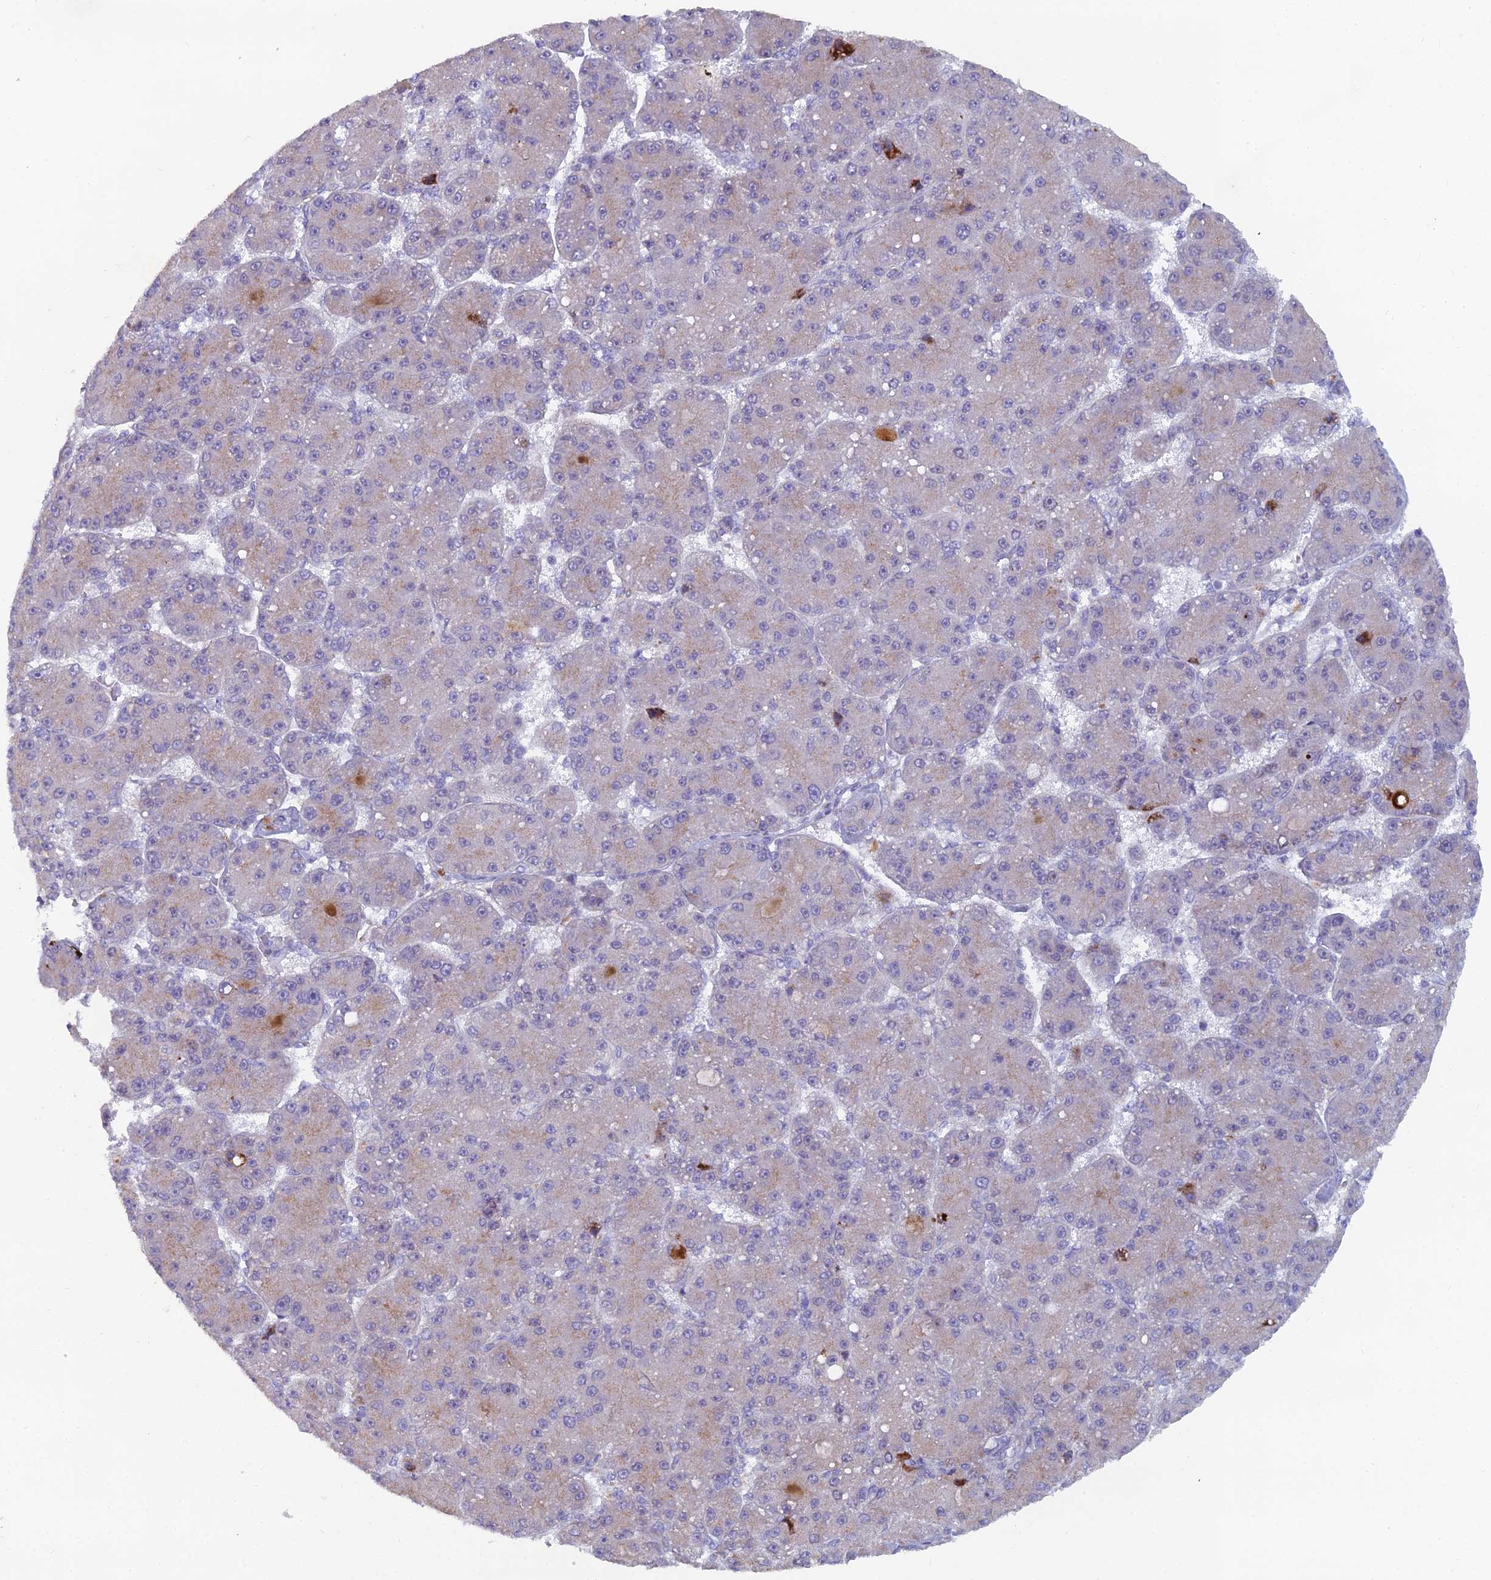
{"staining": {"intensity": "weak", "quantity": "<25%", "location": "cytoplasmic/membranous"}, "tissue": "liver cancer", "cell_type": "Tumor cells", "image_type": "cancer", "snomed": [{"axis": "morphology", "description": "Carcinoma, Hepatocellular, NOS"}, {"axis": "topography", "description": "Liver"}], "caption": "Protein analysis of liver hepatocellular carcinoma reveals no significant positivity in tumor cells.", "gene": "B9D2", "patient": {"sex": "male", "age": 67}}